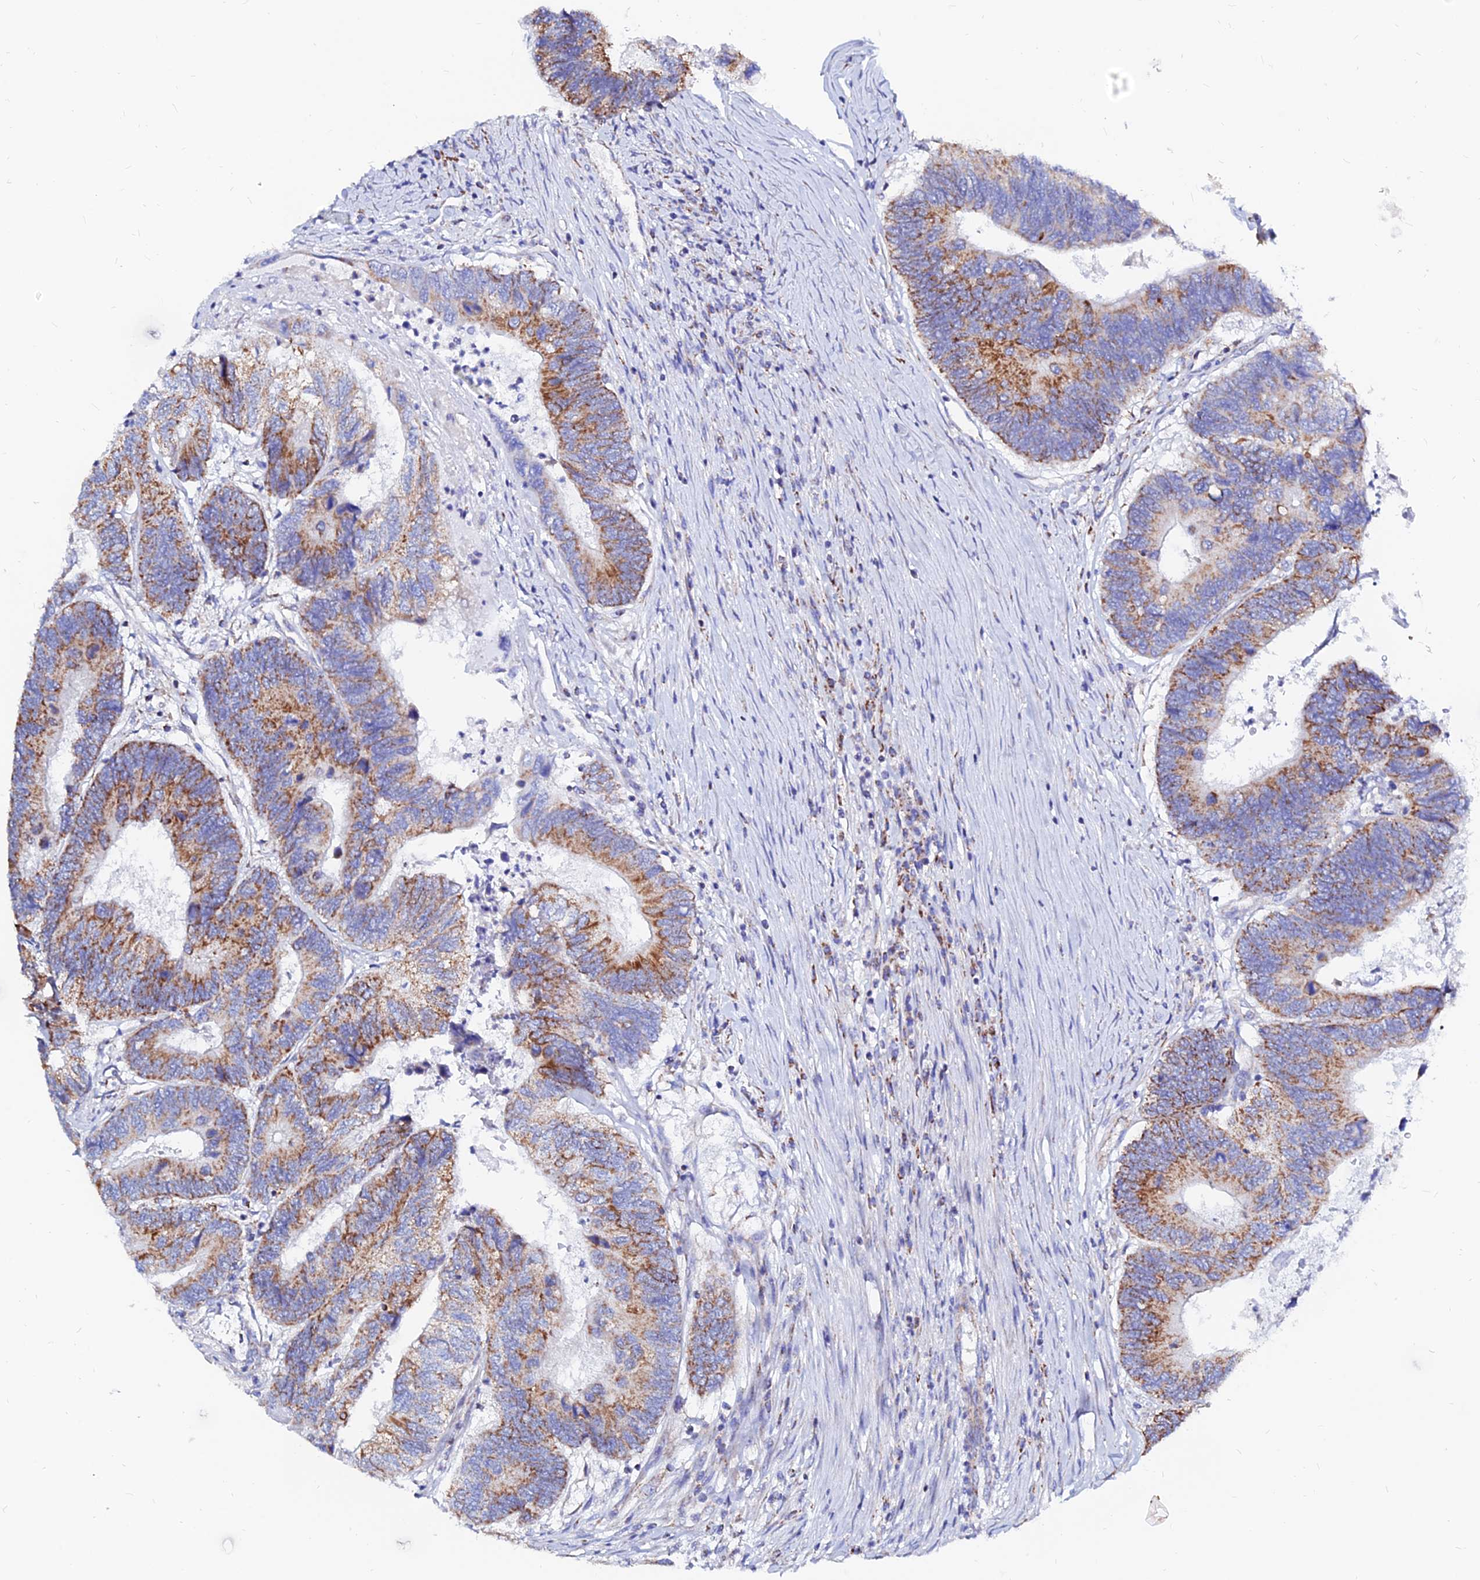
{"staining": {"intensity": "moderate", "quantity": ">75%", "location": "cytoplasmic/membranous"}, "tissue": "colorectal cancer", "cell_type": "Tumor cells", "image_type": "cancer", "snomed": [{"axis": "morphology", "description": "Adenocarcinoma, NOS"}, {"axis": "topography", "description": "Colon"}], "caption": "Immunohistochemistry (IHC) (DAB (3,3'-diaminobenzidine)) staining of adenocarcinoma (colorectal) shows moderate cytoplasmic/membranous protein positivity in approximately >75% of tumor cells.", "gene": "MGST1", "patient": {"sex": "female", "age": 67}}